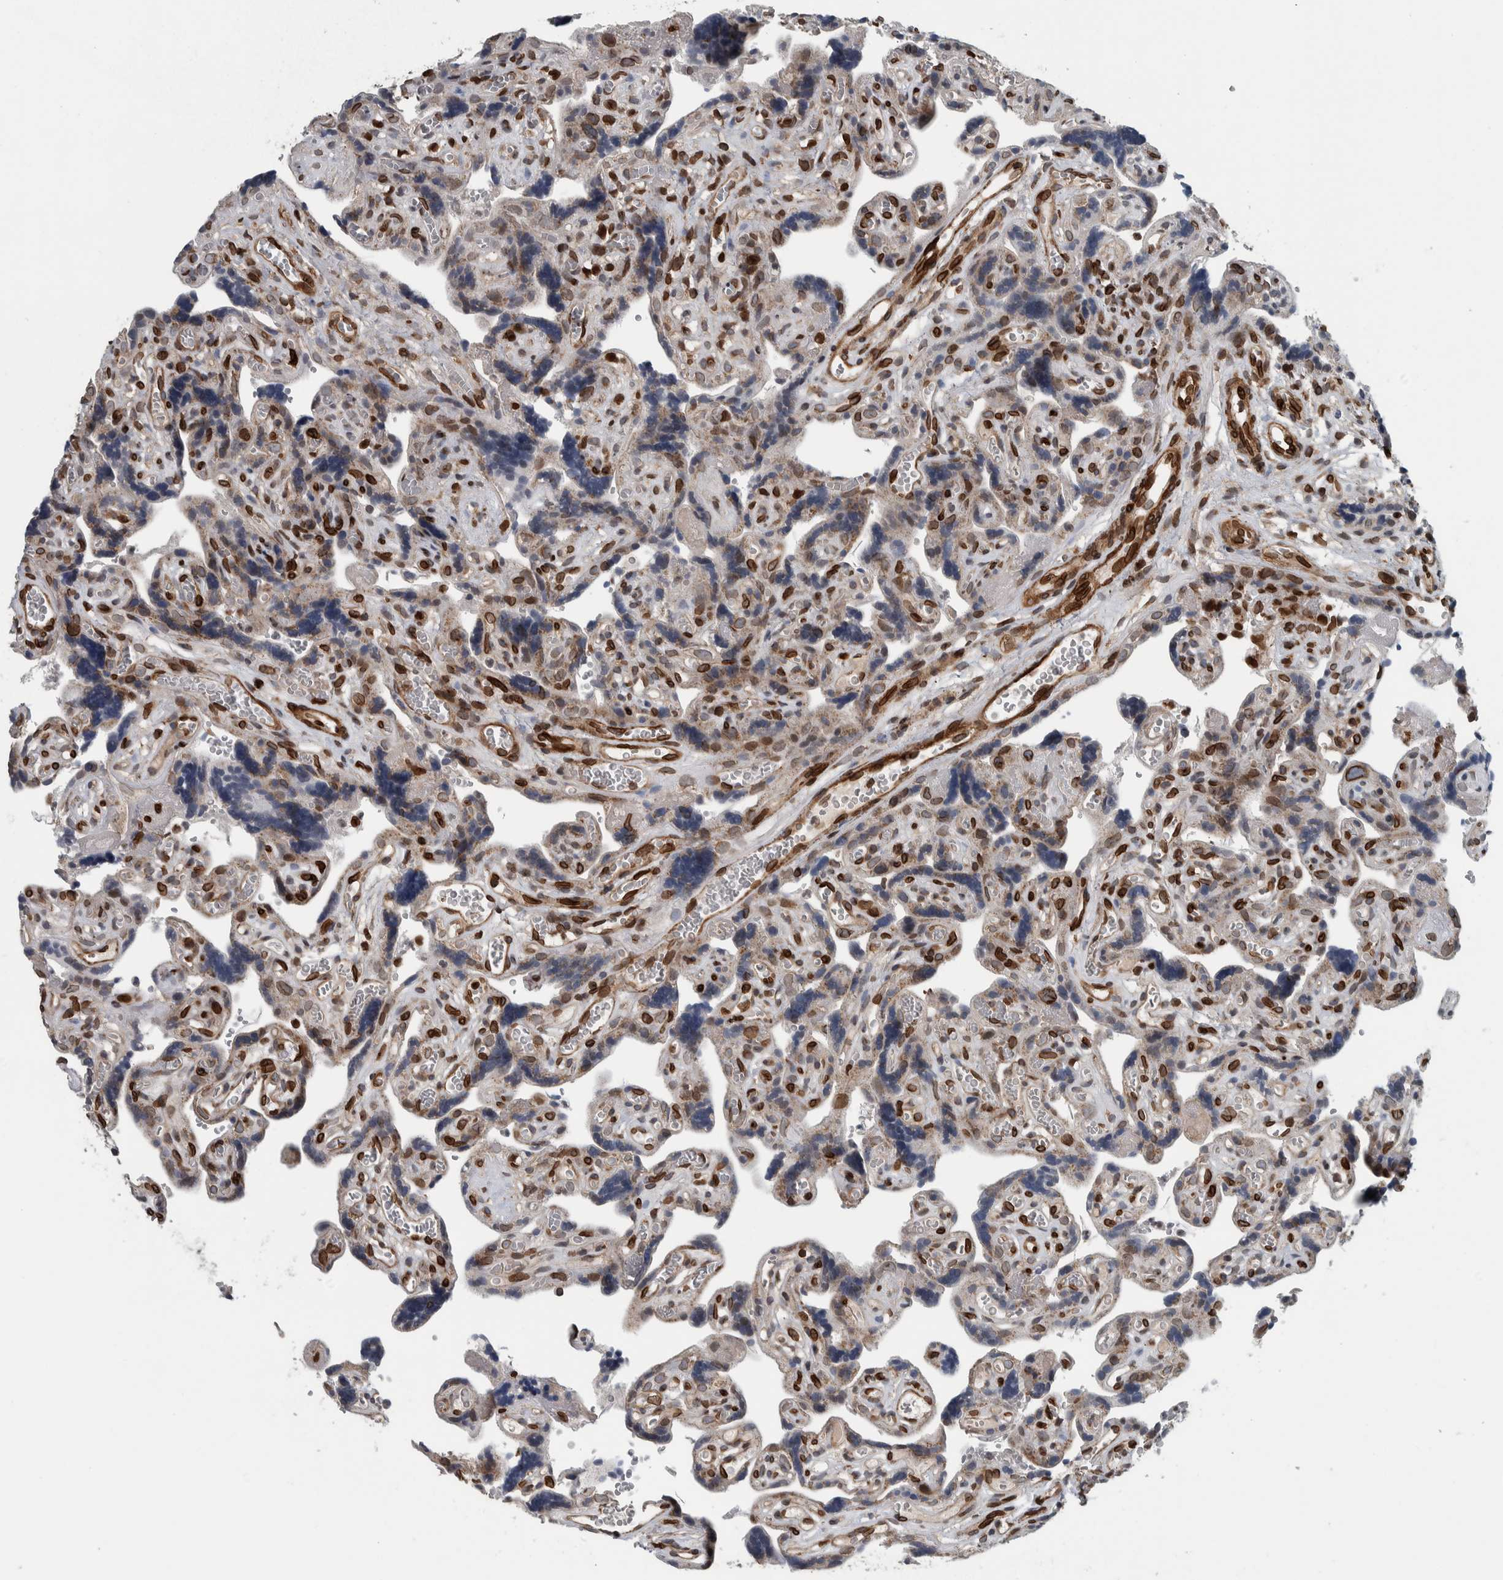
{"staining": {"intensity": "moderate", "quantity": "25%-75%", "location": "cytoplasmic/membranous"}, "tissue": "placenta", "cell_type": "Trophoblastic cells", "image_type": "normal", "snomed": [{"axis": "morphology", "description": "Normal tissue, NOS"}, {"axis": "topography", "description": "Placenta"}], "caption": "Protein expression analysis of unremarkable placenta displays moderate cytoplasmic/membranous expression in about 25%-75% of trophoblastic cells.", "gene": "FAM135B", "patient": {"sex": "female", "age": 30}}